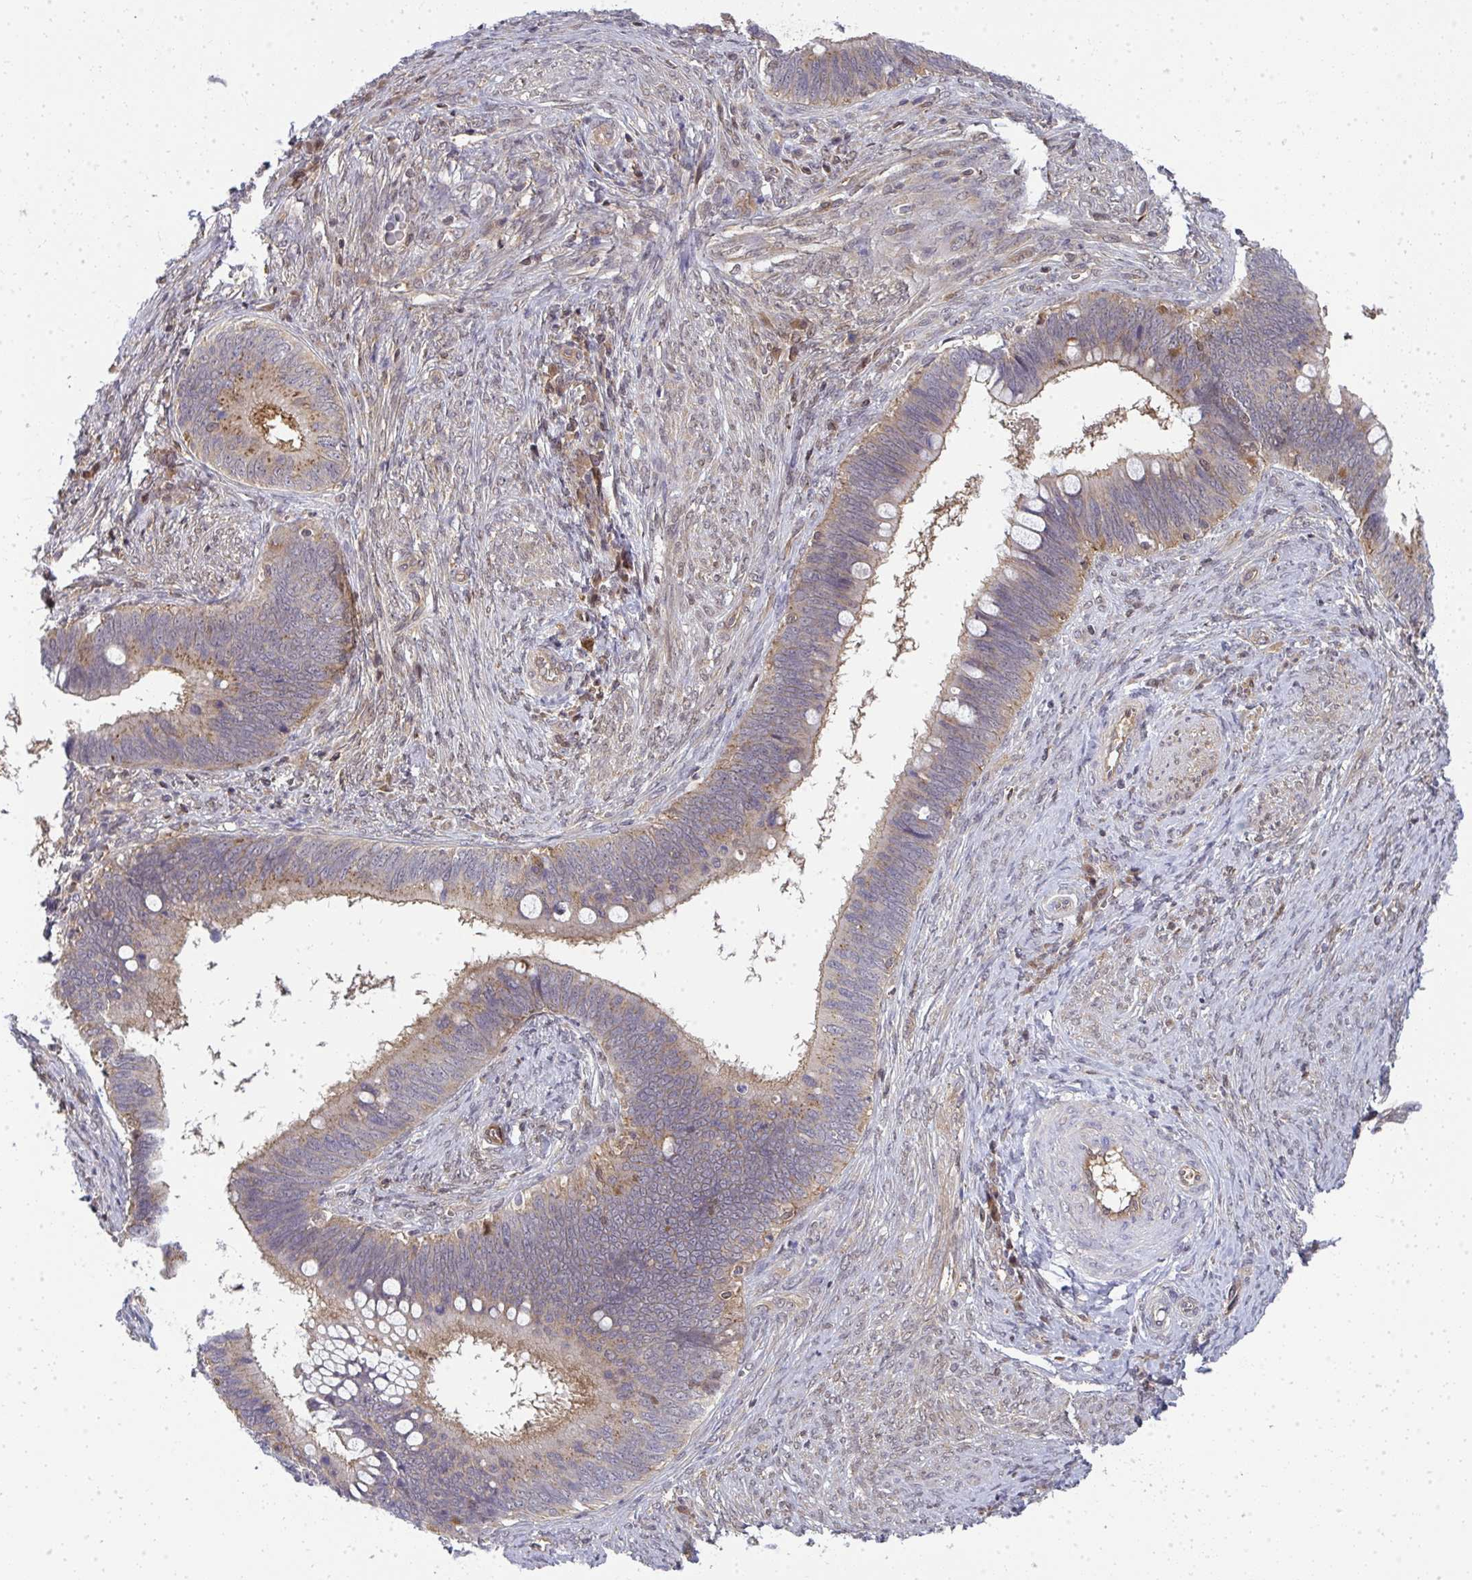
{"staining": {"intensity": "weak", "quantity": "25%-75%", "location": "cytoplasmic/membranous"}, "tissue": "cervical cancer", "cell_type": "Tumor cells", "image_type": "cancer", "snomed": [{"axis": "morphology", "description": "Adenocarcinoma, NOS"}, {"axis": "topography", "description": "Cervix"}], "caption": "Adenocarcinoma (cervical) was stained to show a protein in brown. There is low levels of weak cytoplasmic/membranous expression in approximately 25%-75% of tumor cells. Nuclei are stained in blue.", "gene": "HDHD2", "patient": {"sex": "female", "age": 42}}